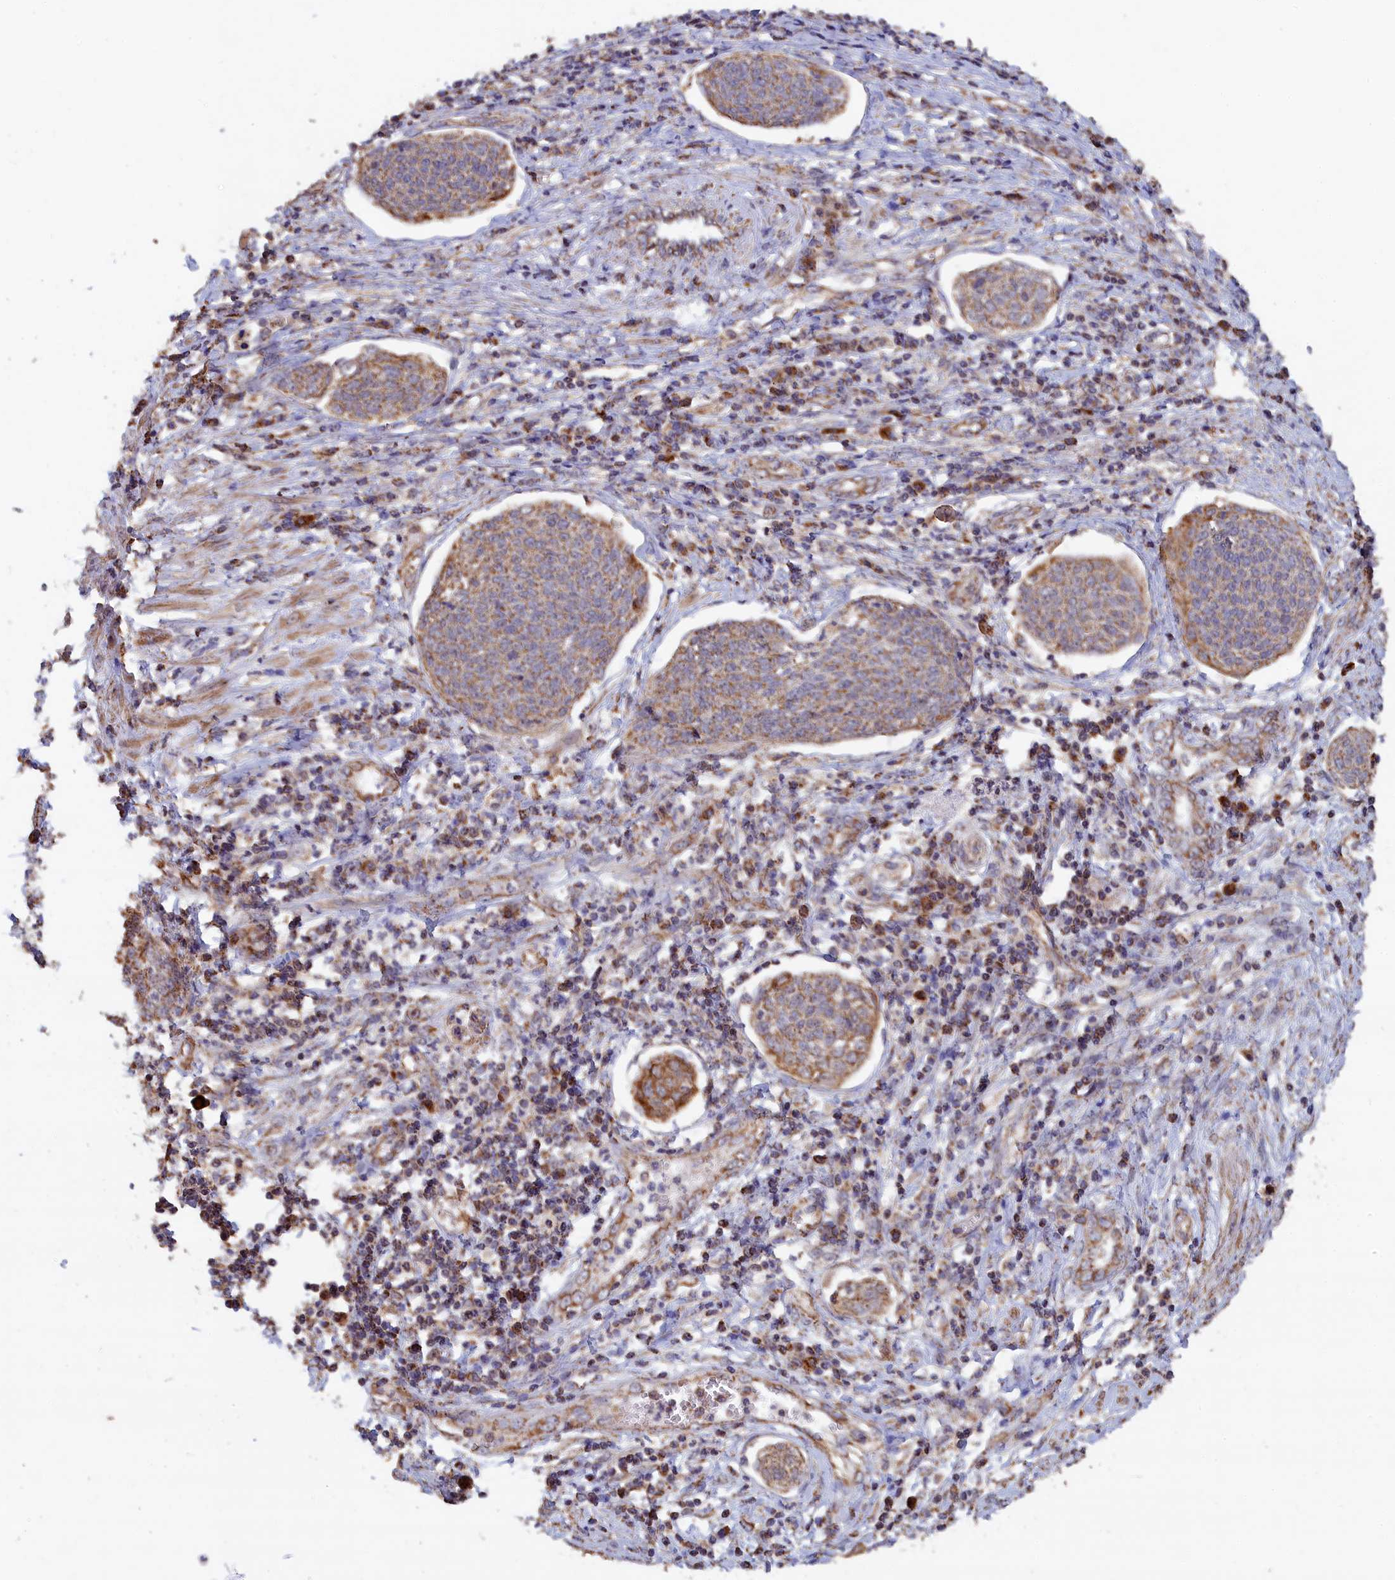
{"staining": {"intensity": "moderate", "quantity": ">75%", "location": "cytoplasmic/membranous"}, "tissue": "cervical cancer", "cell_type": "Tumor cells", "image_type": "cancer", "snomed": [{"axis": "morphology", "description": "Squamous cell carcinoma, NOS"}, {"axis": "topography", "description": "Cervix"}], "caption": "A brown stain shows moderate cytoplasmic/membranous staining of a protein in cervical squamous cell carcinoma tumor cells.", "gene": "ZNF816", "patient": {"sex": "female", "age": 34}}